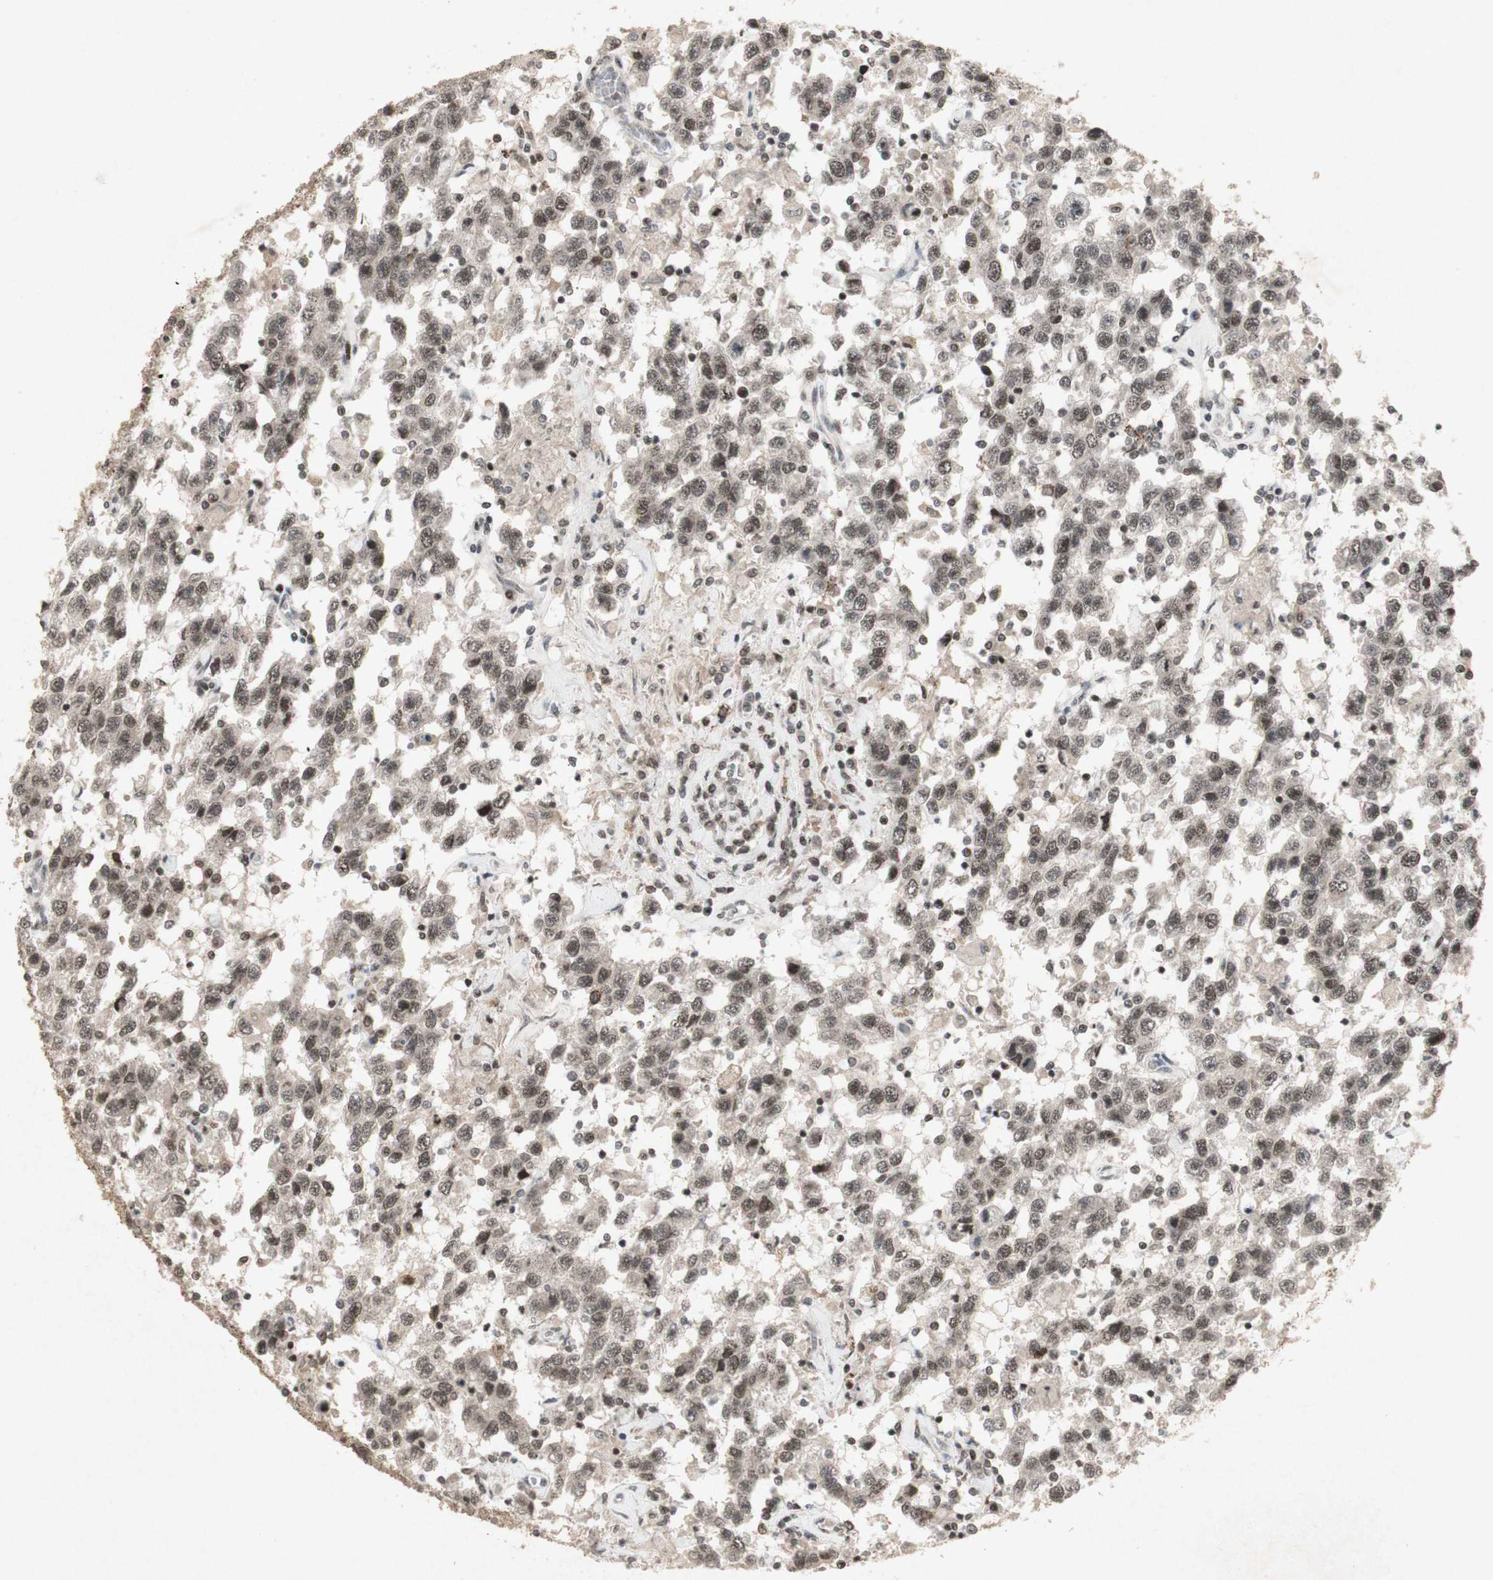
{"staining": {"intensity": "weak", "quantity": ">75%", "location": "cytoplasmic/membranous,nuclear"}, "tissue": "testis cancer", "cell_type": "Tumor cells", "image_type": "cancer", "snomed": [{"axis": "morphology", "description": "Seminoma, NOS"}, {"axis": "topography", "description": "Testis"}], "caption": "This micrograph displays testis cancer (seminoma) stained with IHC to label a protein in brown. The cytoplasmic/membranous and nuclear of tumor cells show weak positivity for the protein. Nuclei are counter-stained blue.", "gene": "PLXNA1", "patient": {"sex": "male", "age": 41}}